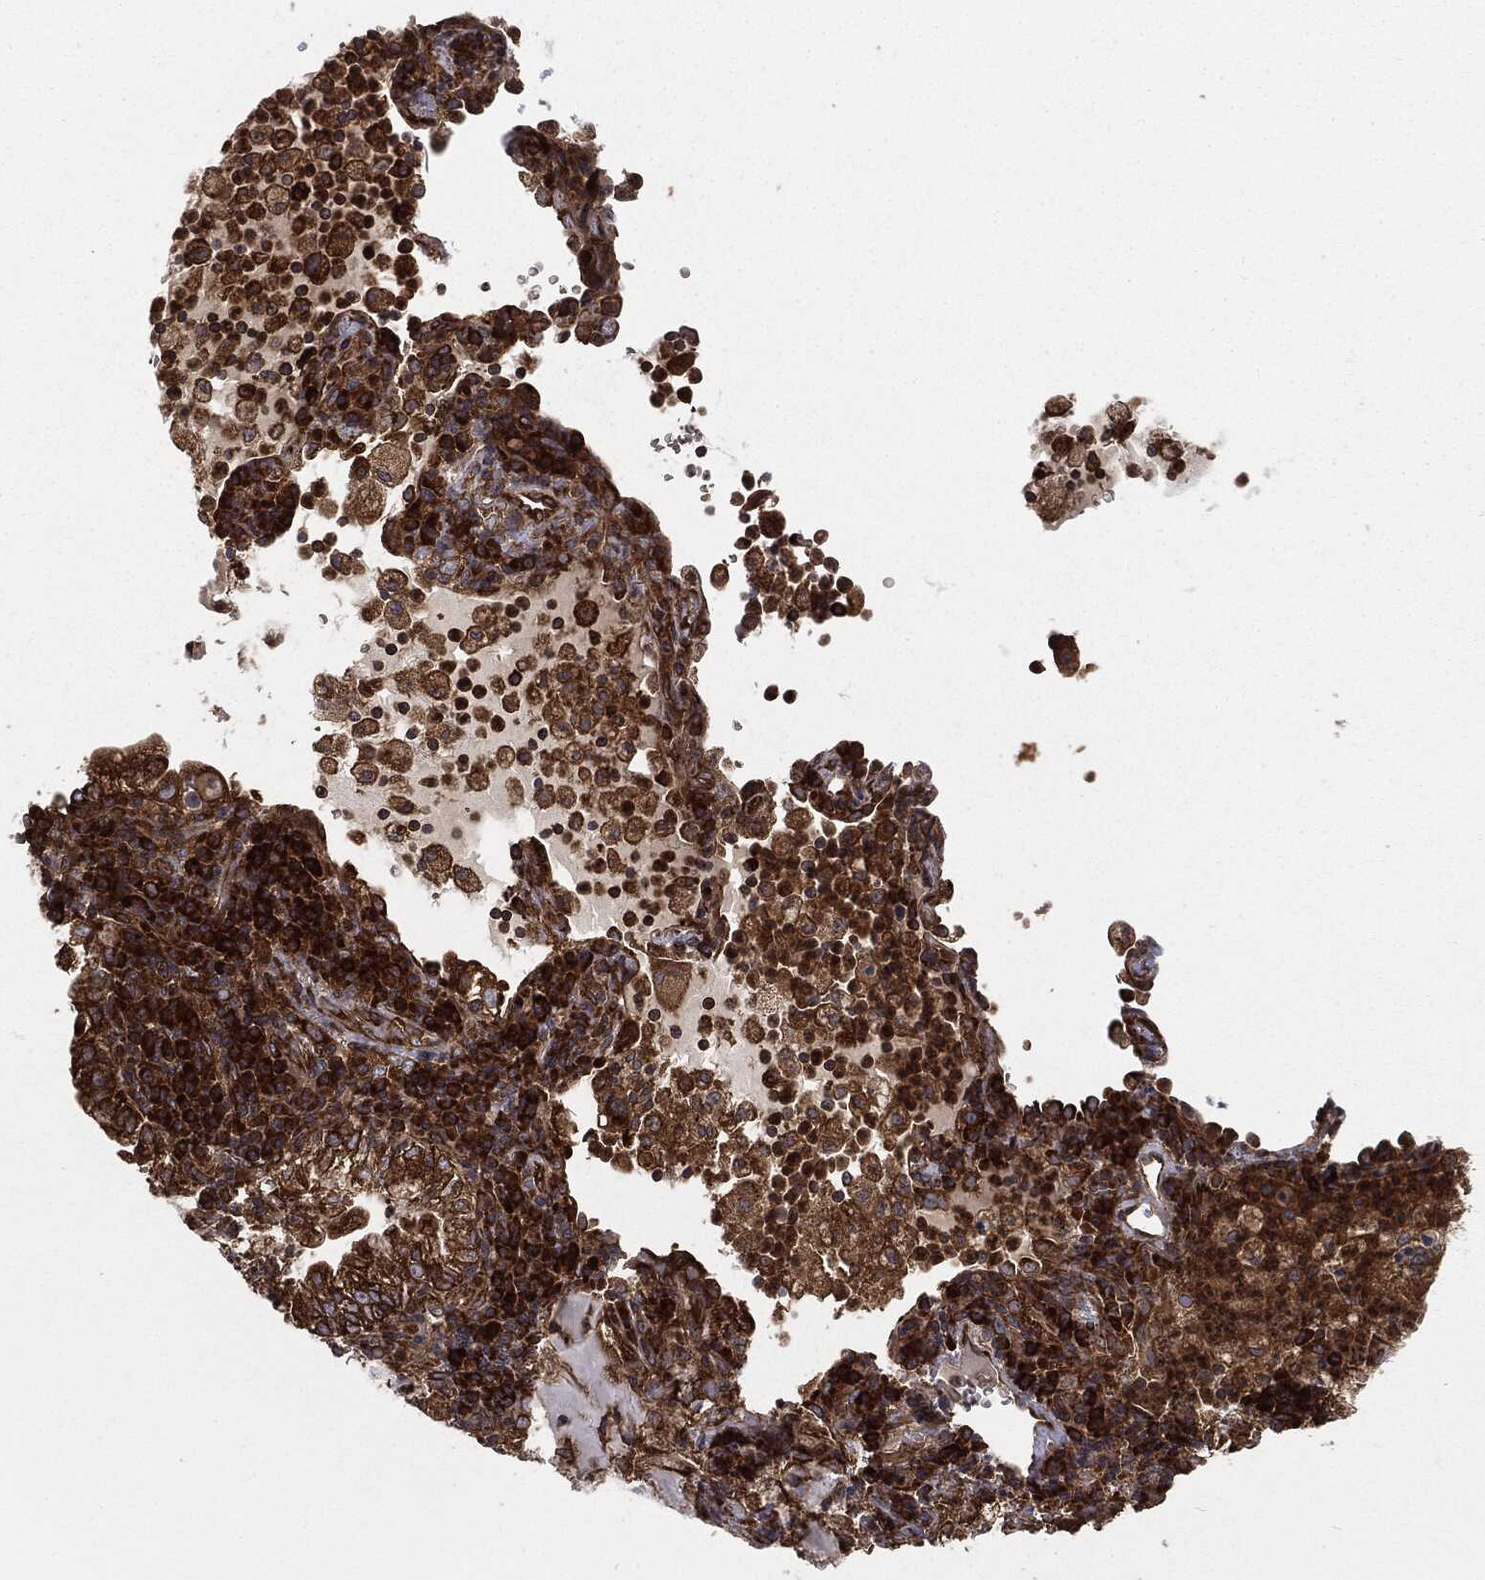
{"staining": {"intensity": "strong", "quantity": ">75%", "location": "cytoplasmic/membranous"}, "tissue": "lung cancer", "cell_type": "Tumor cells", "image_type": "cancer", "snomed": [{"axis": "morphology", "description": "Adenocarcinoma, NOS"}, {"axis": "topography", "description": "Lung"}], "caption": "Immunohistochemical staining of human lung cancer shows strong cytoplasmic/membranous protein positivity in approximately >75% of tumor cells. (DAB (3,3'-diaminobenzidine) IHC with brightfield microscopy, high magnification).", "gene": "EIF2AK2", "patient": {"sex": "female", "age": 73}}